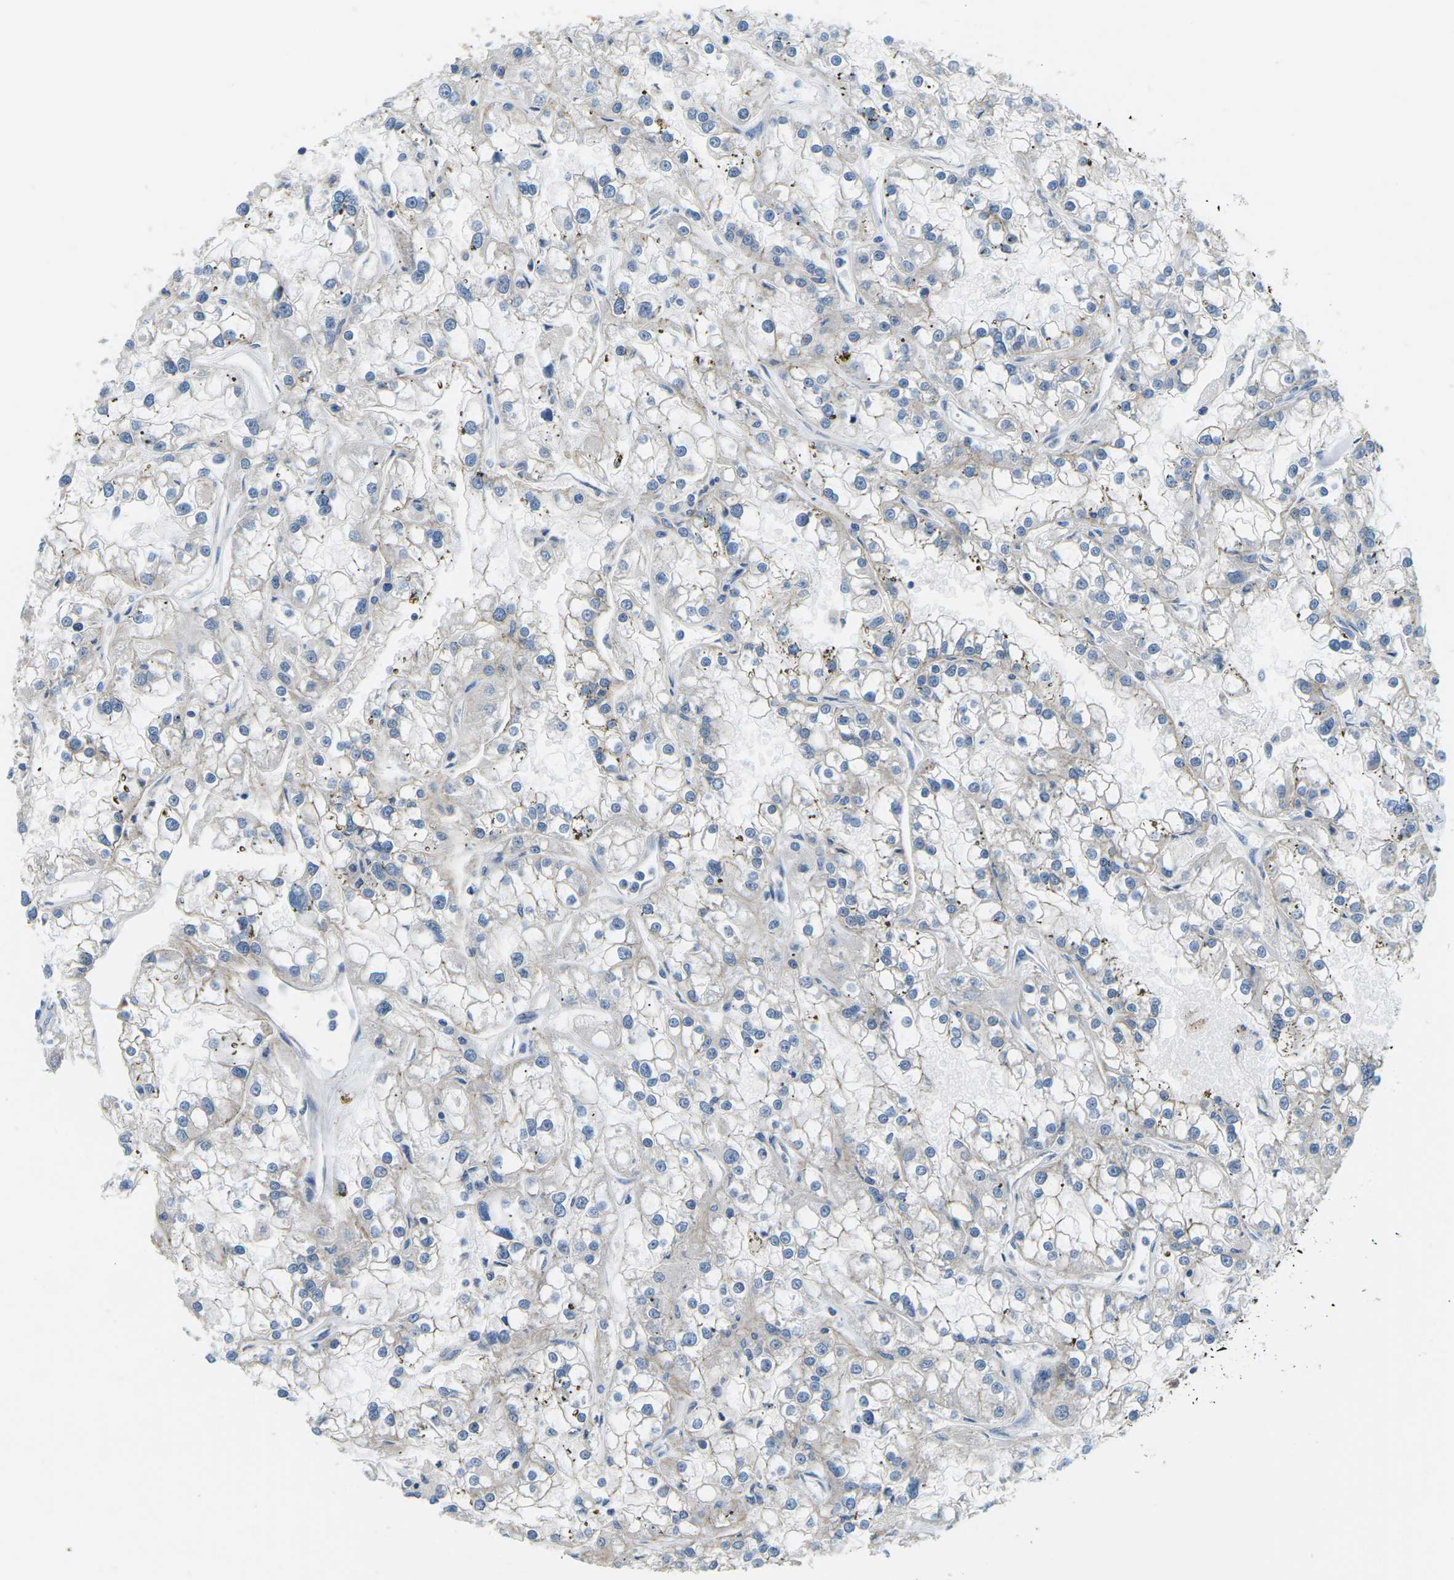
{"staining": {"intensity": "moderate", "quantity": "<25%", "location": "cytoplasmic/membranous"}, "tissue": "renal cancer", "cell_type": "Tumor cells", "image_type": "cancer", "snomed": [{"axis": "morphology", "description": "Adenocarcinoma, NOS"}, {"axis": "topography", "description": "Kidney"}], "caption": "A photomicrograph of human renal adenocarcinoma stained for a protein reveals moderate cytoplasmic/membranous brown staining in tumor cells. (IHC, brightfield microscopy, high magnification).", "gene": "CTNND1", "patient": {"sex": "female", "age": 52}}